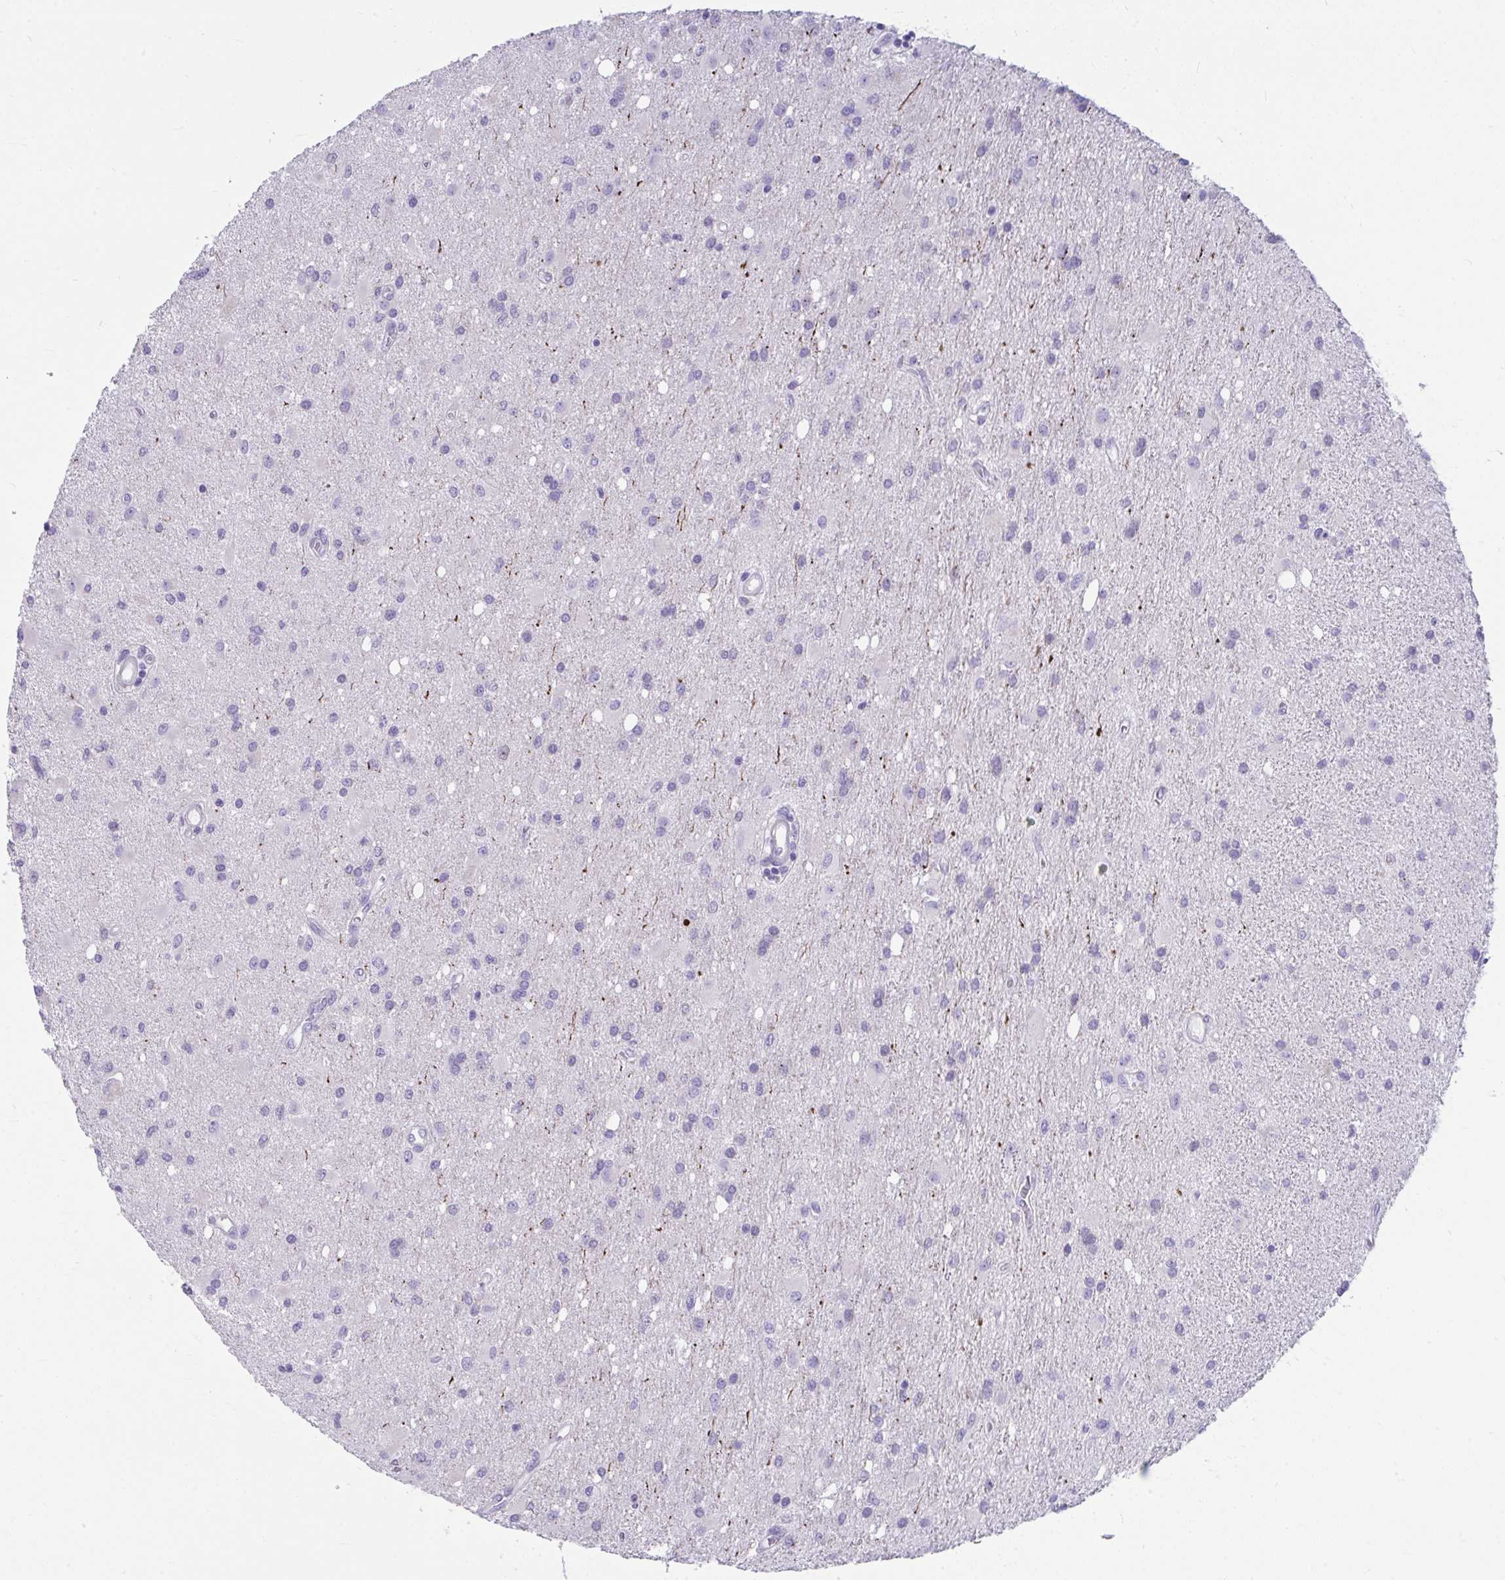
{"staining": {"intensity": "negative", "quantity": "none", "location": "none"}, "tissue": "glioma", "cell_type": "Tumor cells", "image_type": "cancer", "snomed": [{"axis": "morphology", "description": "Glioma, malignant, High grade"}, {"axis": "topography", "description": "Brain"}], "caption": "DAB (3,3'-diaminobenzidine) immunohistochemical staining of glioma exhibits no significant positivity in tumor cells.", "gene": "ISL1", "patient": {"sex": "male", "age": 67}}